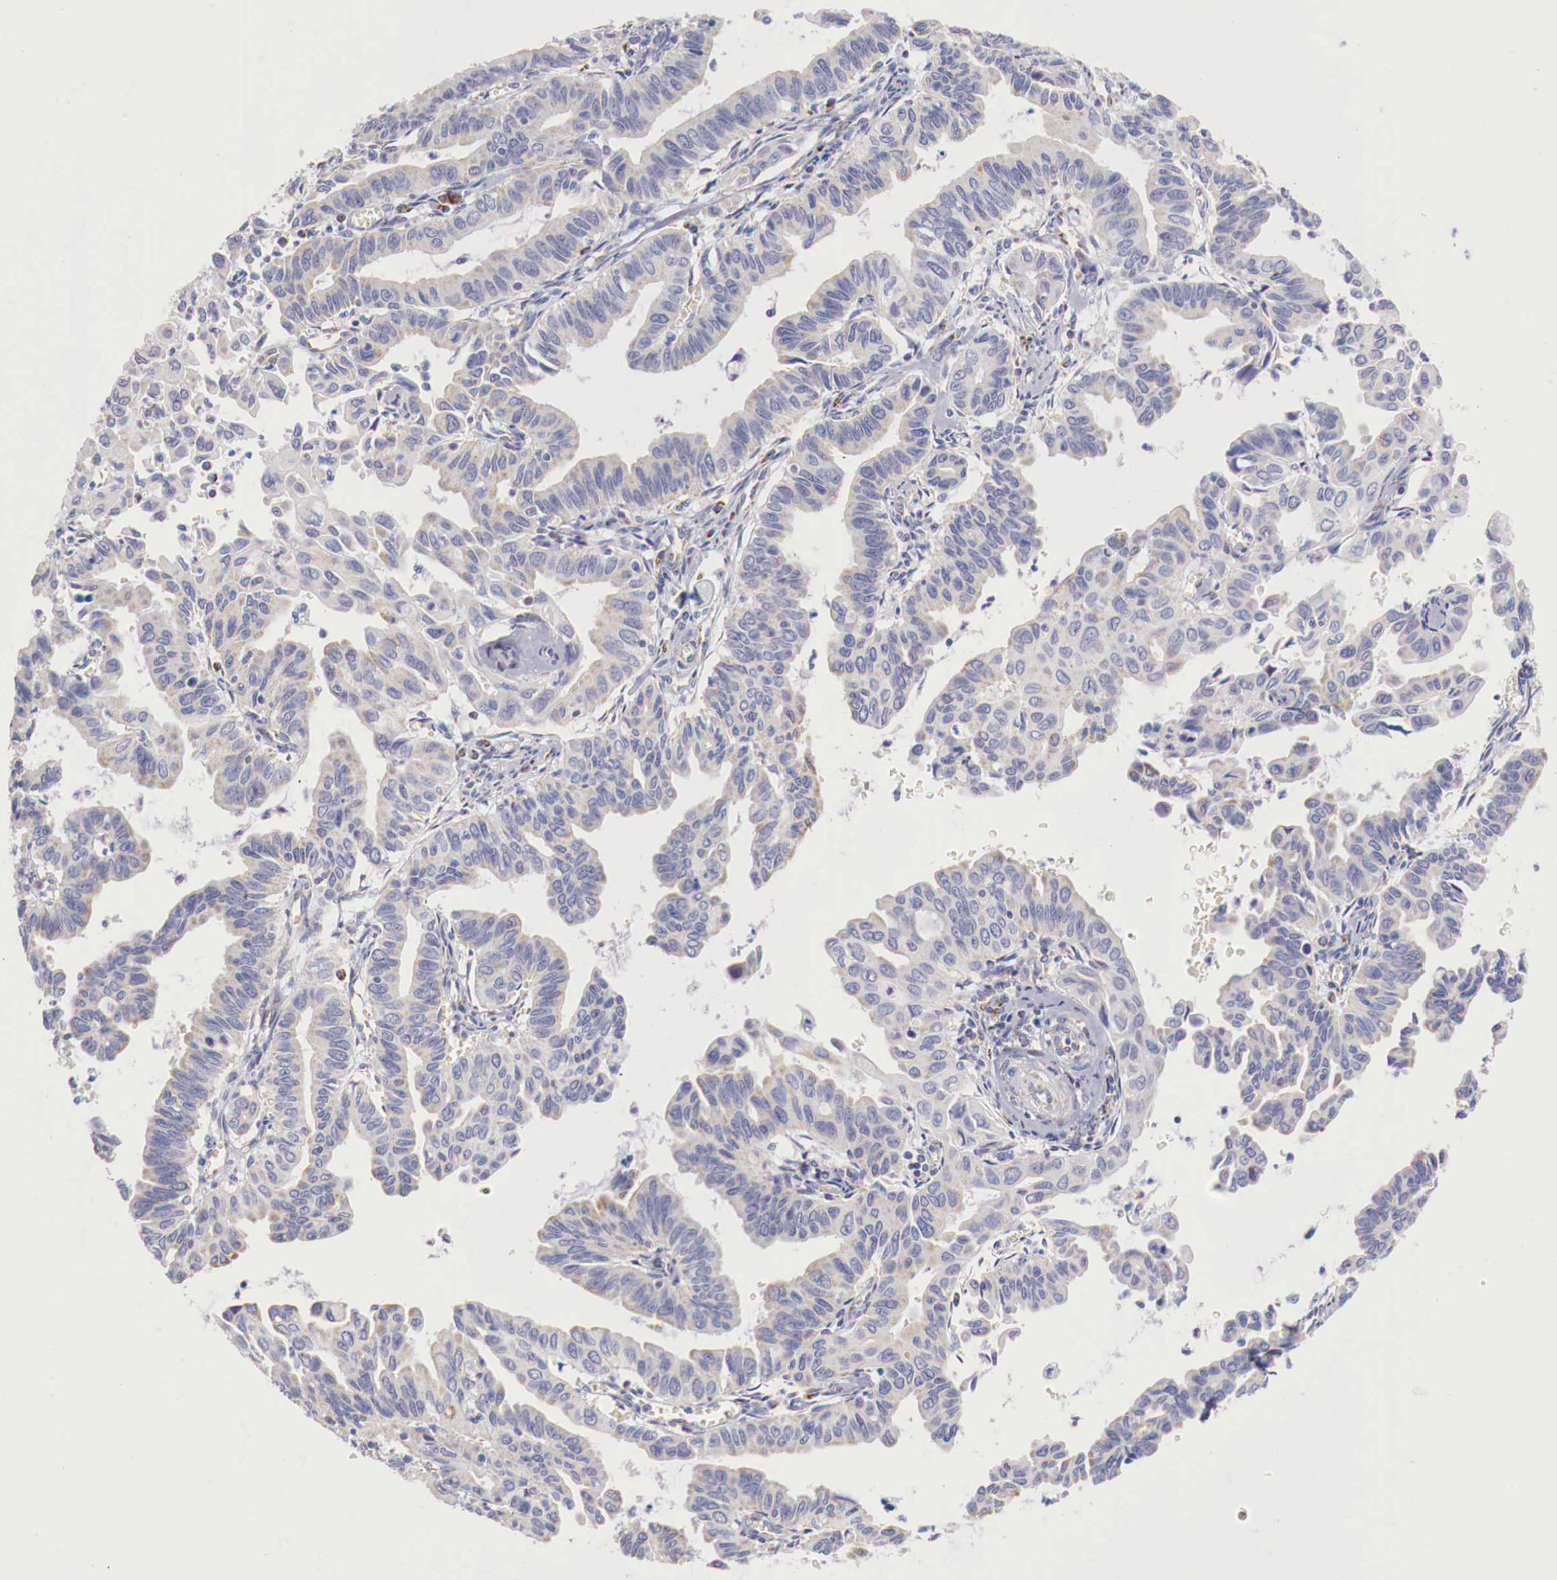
{"staining": {"intensity": "weak", "quantity": "<25%", "location": "cytoplasmic/membranous"}, "tissue": "cervical cancer", "cell_type": "Tumor cells", "image_type": "cancer", "snomed": [{"axis": "morphology", "description": "Normal tissue, NOS"}, {"axis": "morphology", "description": "Adenocarcinoma, NOS"}, {"axis": "topography", "description": "Cervix"}], "caption": "This is a image of immunohistochemistry (IHC) staining of cervical cancer, which shows no staining in tumor cells. (DAB (3,3'-diaminobenzidine) immunohistochemistry (IHC) with hematoxylin counter stain).", "gene": "IDH3G", "patient": {"sex": "female", "age": 34}}